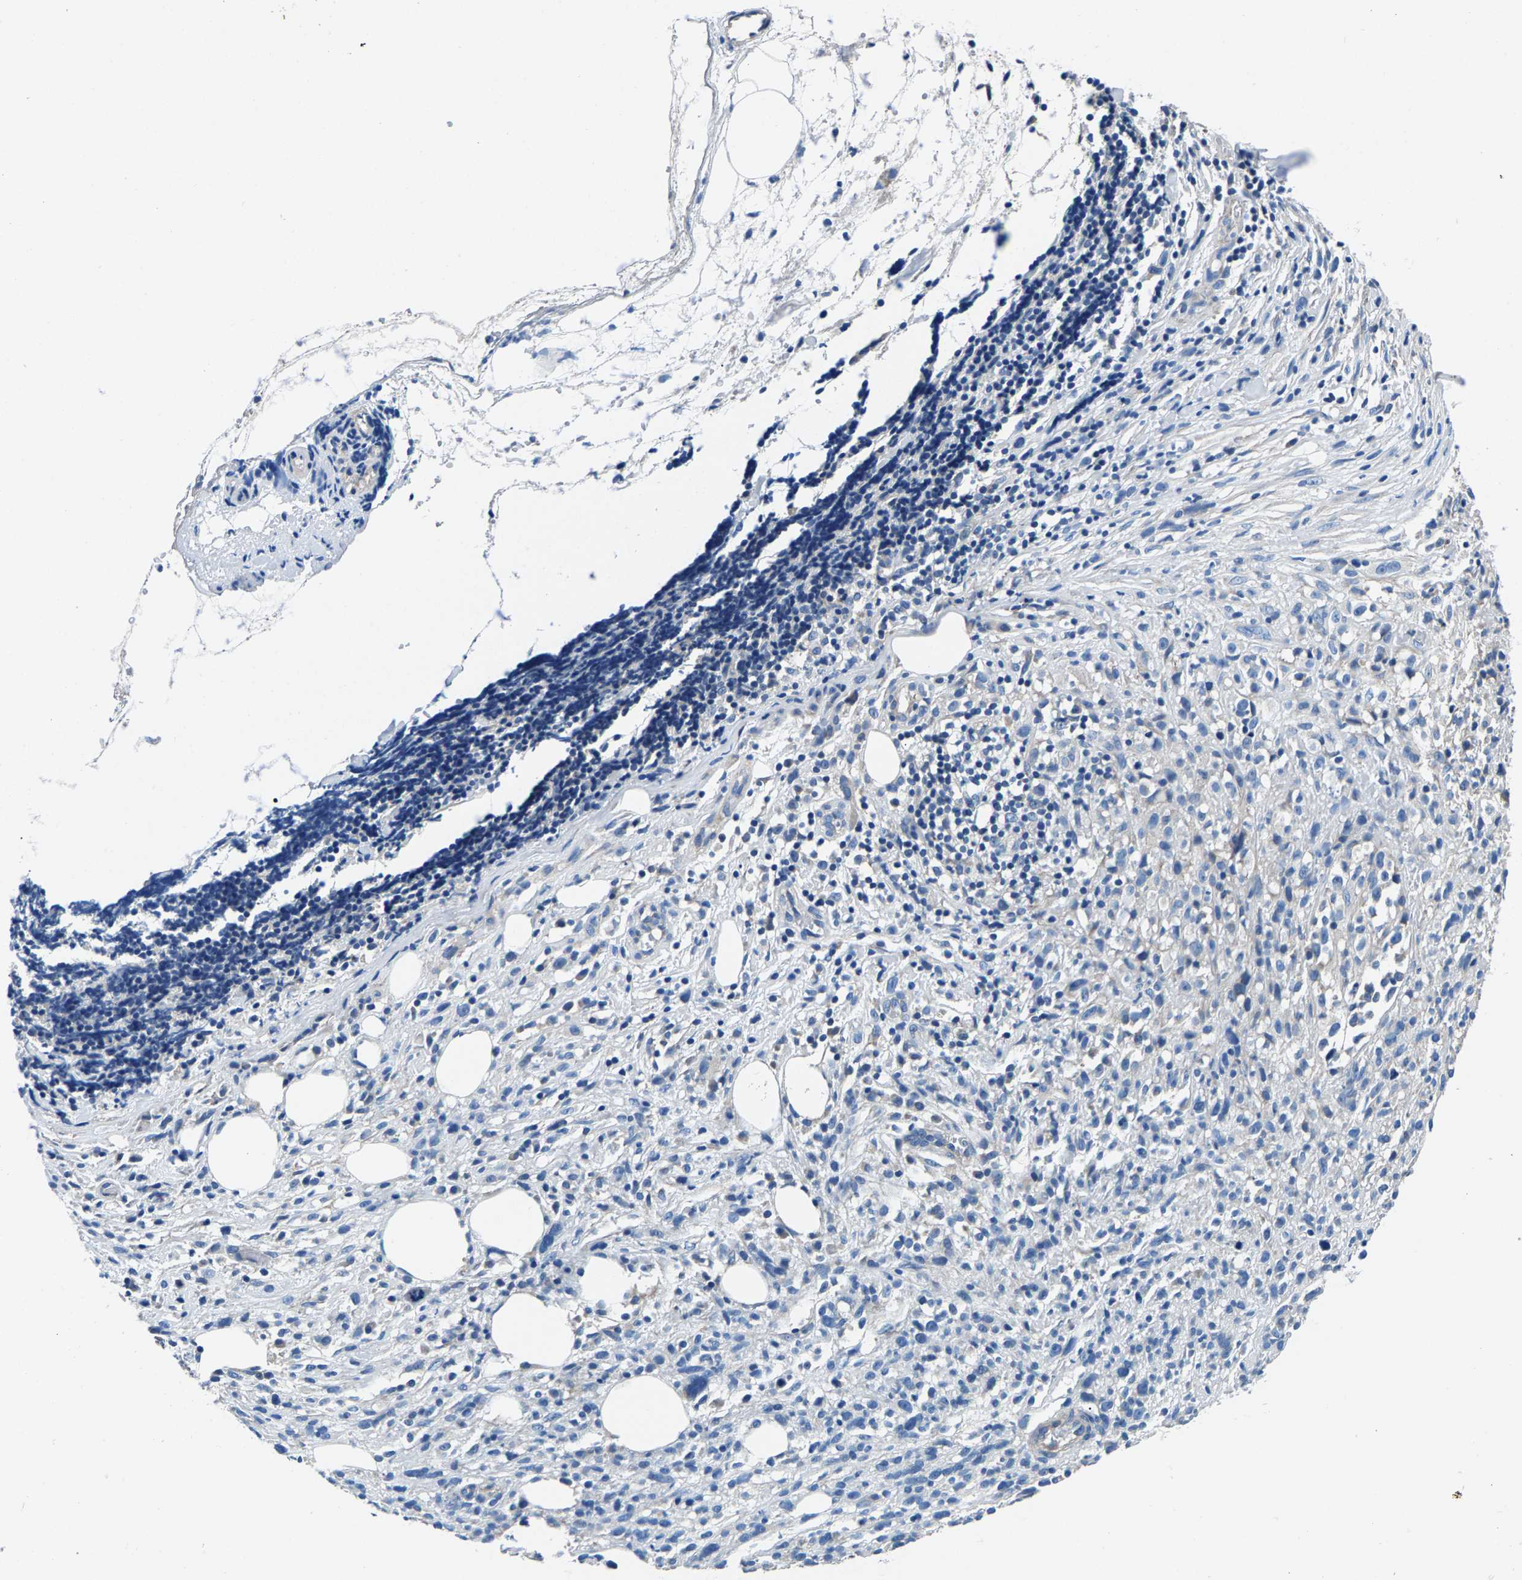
{"staining": {"intensity": "negative", "quantity": "none", "location": "none"}, "tissue": "melanoma", "cell_type": "Tumor cells", "image_type": "cancer", "snomed": [{"axis": "morphology", "description": "Malignant melanoma, NOS"}, {"axis": "topography", "description": "Skin"}], "caption": "A histopathology image of human melanoma is negative for staining in tumor cells. The staining was performed using DAB to visualize the protein expression in brown, while the nuclei were stained in blue with hematoxylin (Magnification: 20x).", "gene": "CDRT4", "patient": {"sex": "female", "age": 55}}